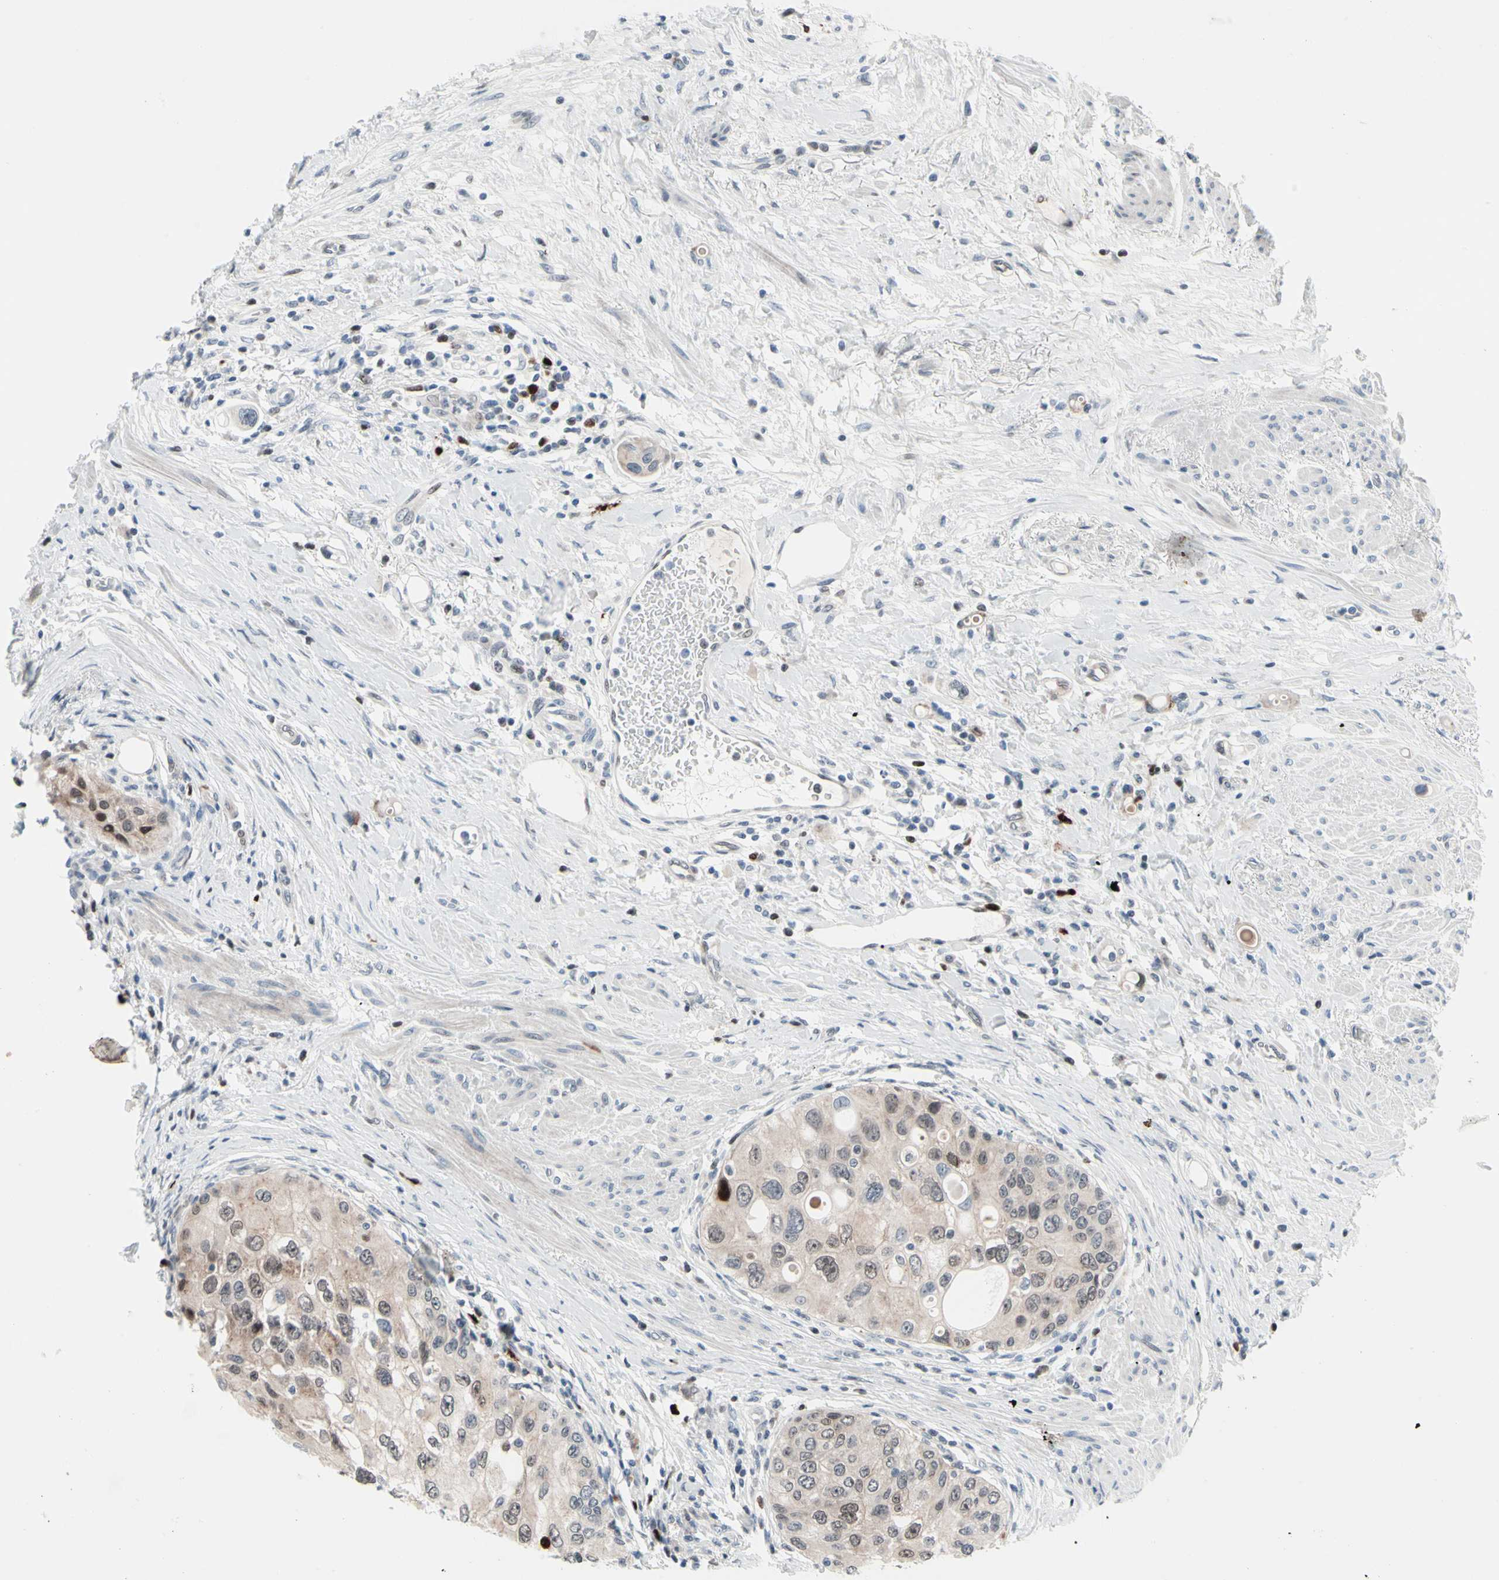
{"staining": {"intensity": "weak", "quantity": ">75%", "location": "cytoplasmic/membranous,nuclear"}, "tissue": "urothelial cancer", "cell_type": "Tumor cells", "image_type": "cancer", "snomed": [{"axis": "morphology", "description": "Urothelial carcinoma, High grade"}, {"axis": "topography", "description": "Urinary bladder"}], "caption": "Human high-grade urothelial carcinoma stained for a protein (brown) exhibits weak cytoplasmic/membranous and nuclear positive positivity in approximately >75% of tumor cells.", "gene": "TXN", "patient": {"sex": "female", "age": 56}}